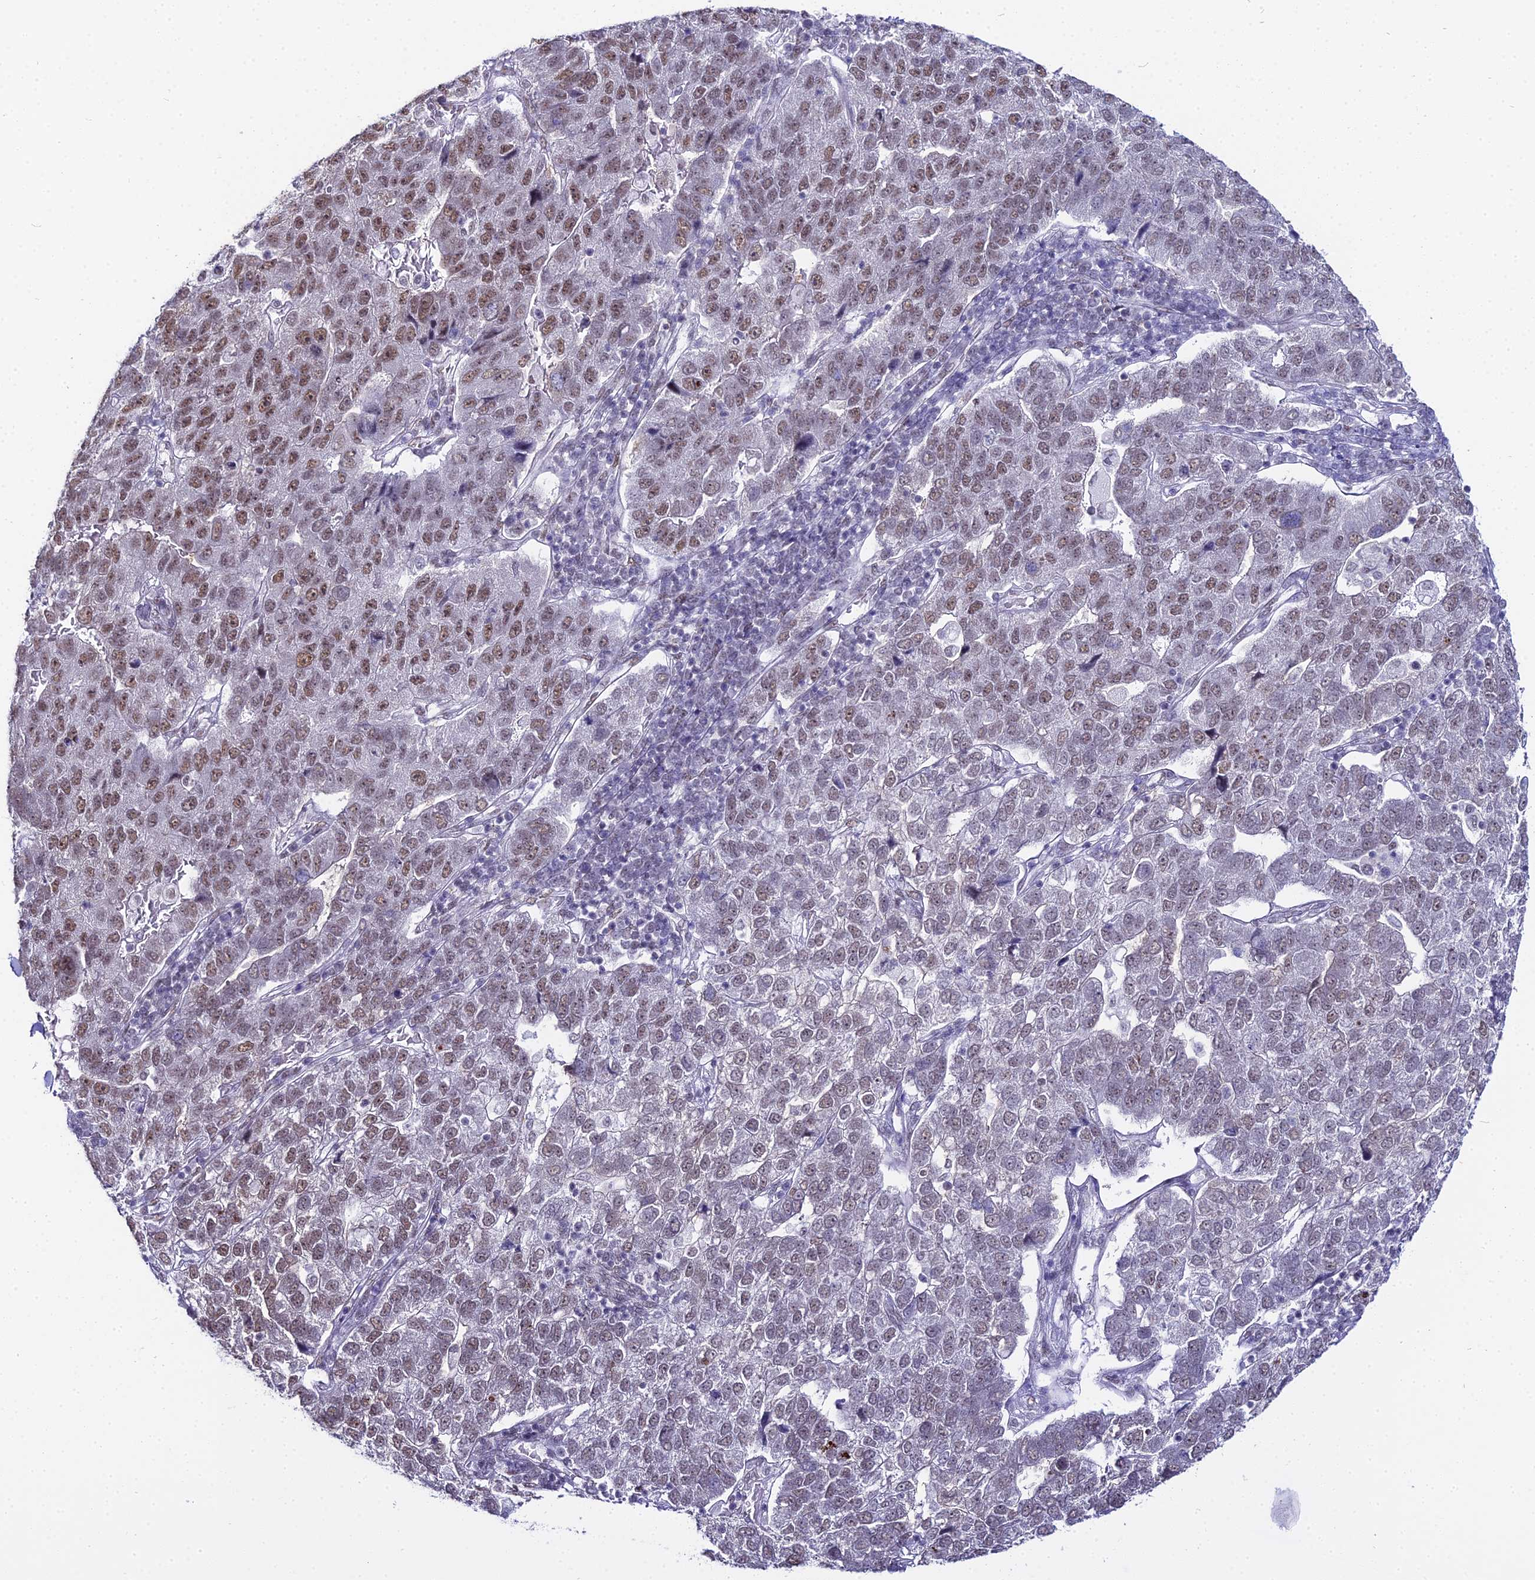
{"staining": {"intensity": "moderate", "quantity": "25%-75%", "location": "nuclear"}, "tissue": "pancreatic cancer", "cell_type": "Tumor cells", "image_type": "cancer", "snomed": [{"axis": "morphology", "description": "Adenocarcinoma, NOS"}, {"axis": "topography", "description": "Pancreas"}], "caption": "Tumor cells show medium levels of moderate nuclear staining in approximately 25%-75% of cells in pancreatic cancer. The protein of interest is shown in brown color, while the nuclei are stained blue.", "gene": "RBM12", "patient": {"sex": "female", "age": 61}}